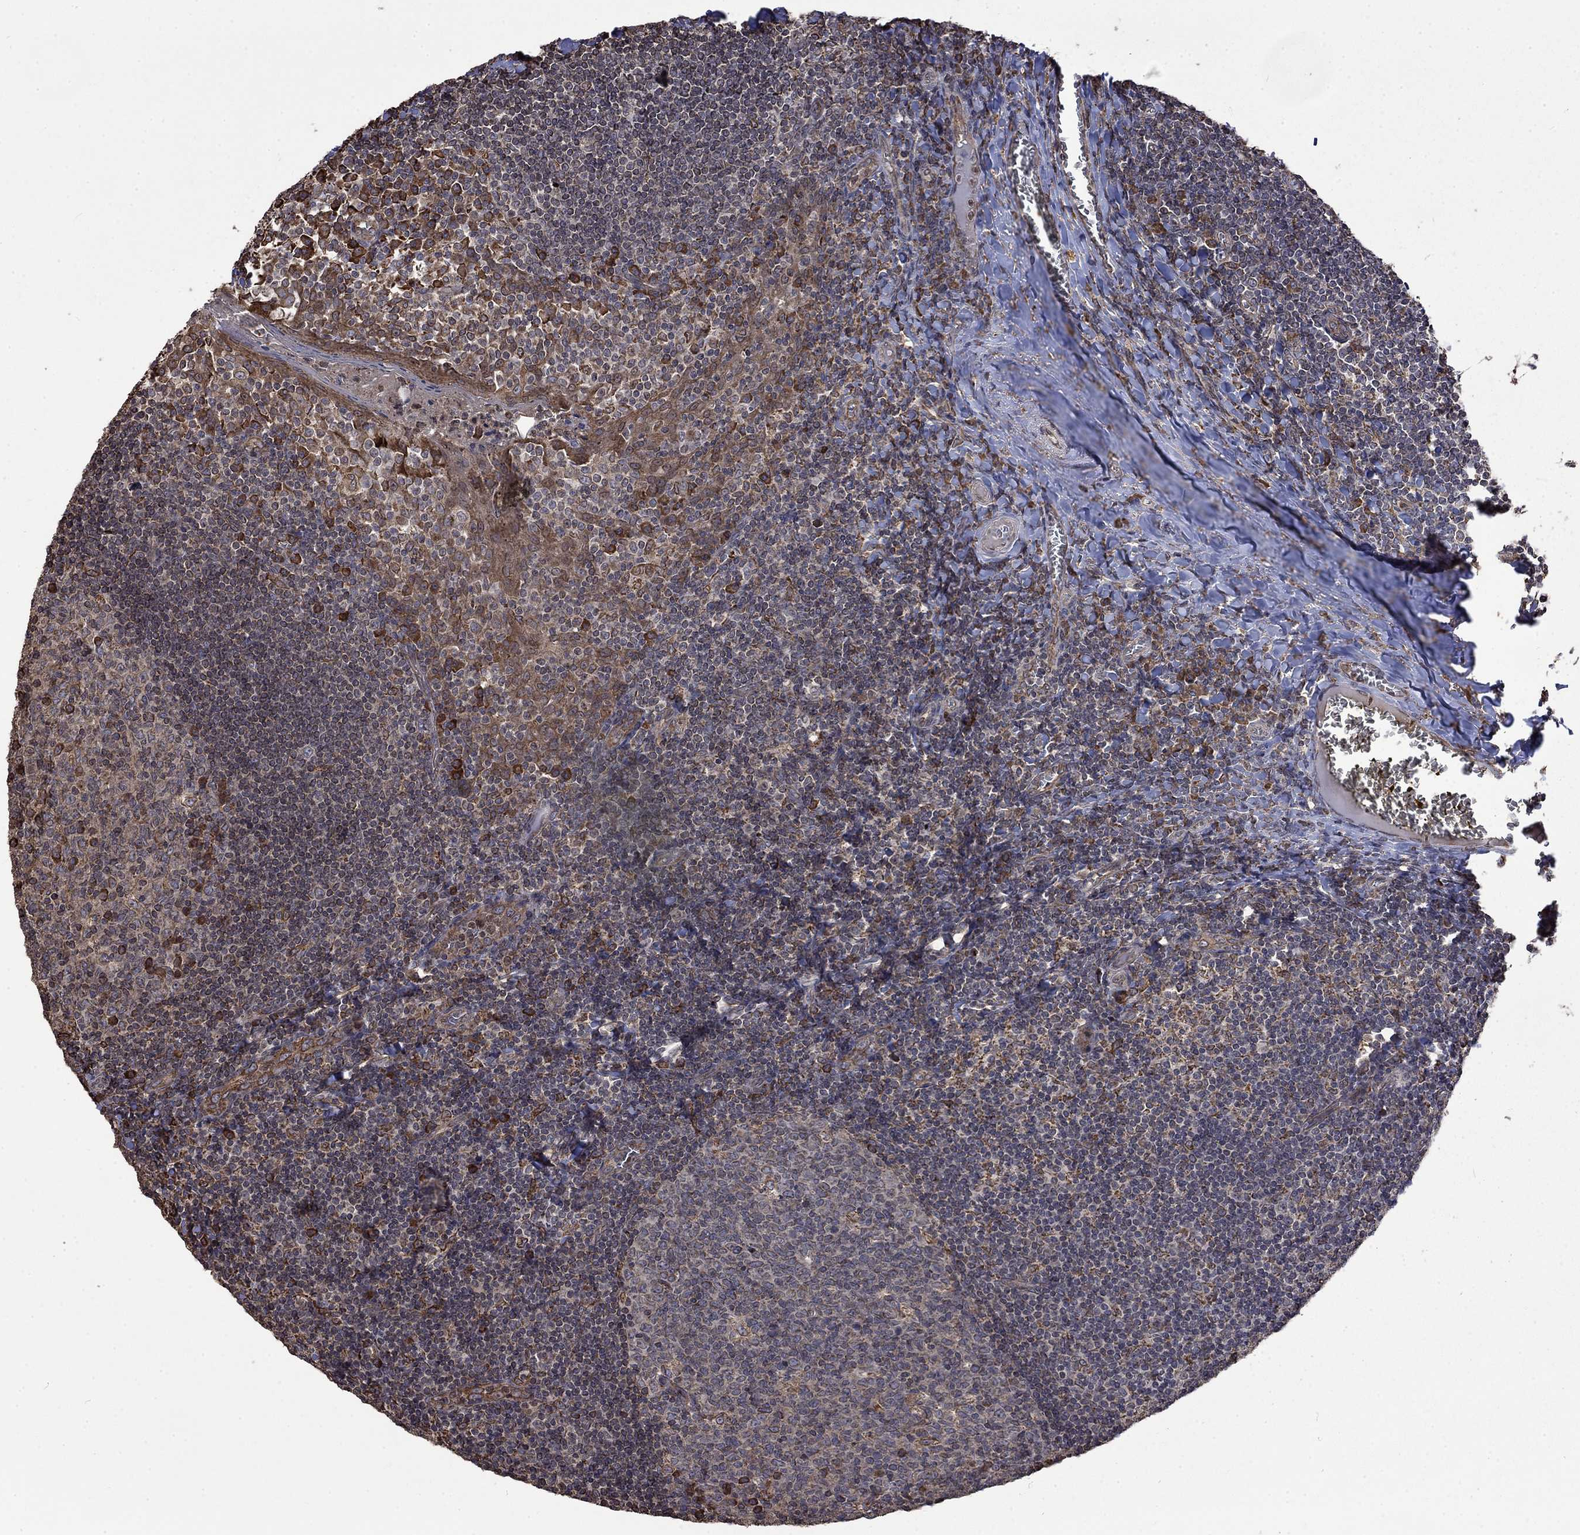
{"staining": {"intensity": "strong", "quantity": "<25%", "location": "cytoplasmic/membranous"}, "tissue": "tonsil", "cell_type": "Germinal center cells", "image_type": "normal", "snomed": [{"axis": "morphology", "description": "Normal tissue, NOS"}, {"axis": "topography", "description": "Tonsil"}], "caption": "Strong cytoplasmic/membranous protein positivity is identified in approximately <25% of germinal center cells in tonsil. (DAB (3,3'-diaminobenzidine) IHC with brightfield microscopy, high magnification).", "gene": "ESRRA", "patient": {"sex": "female", "age": 13}}